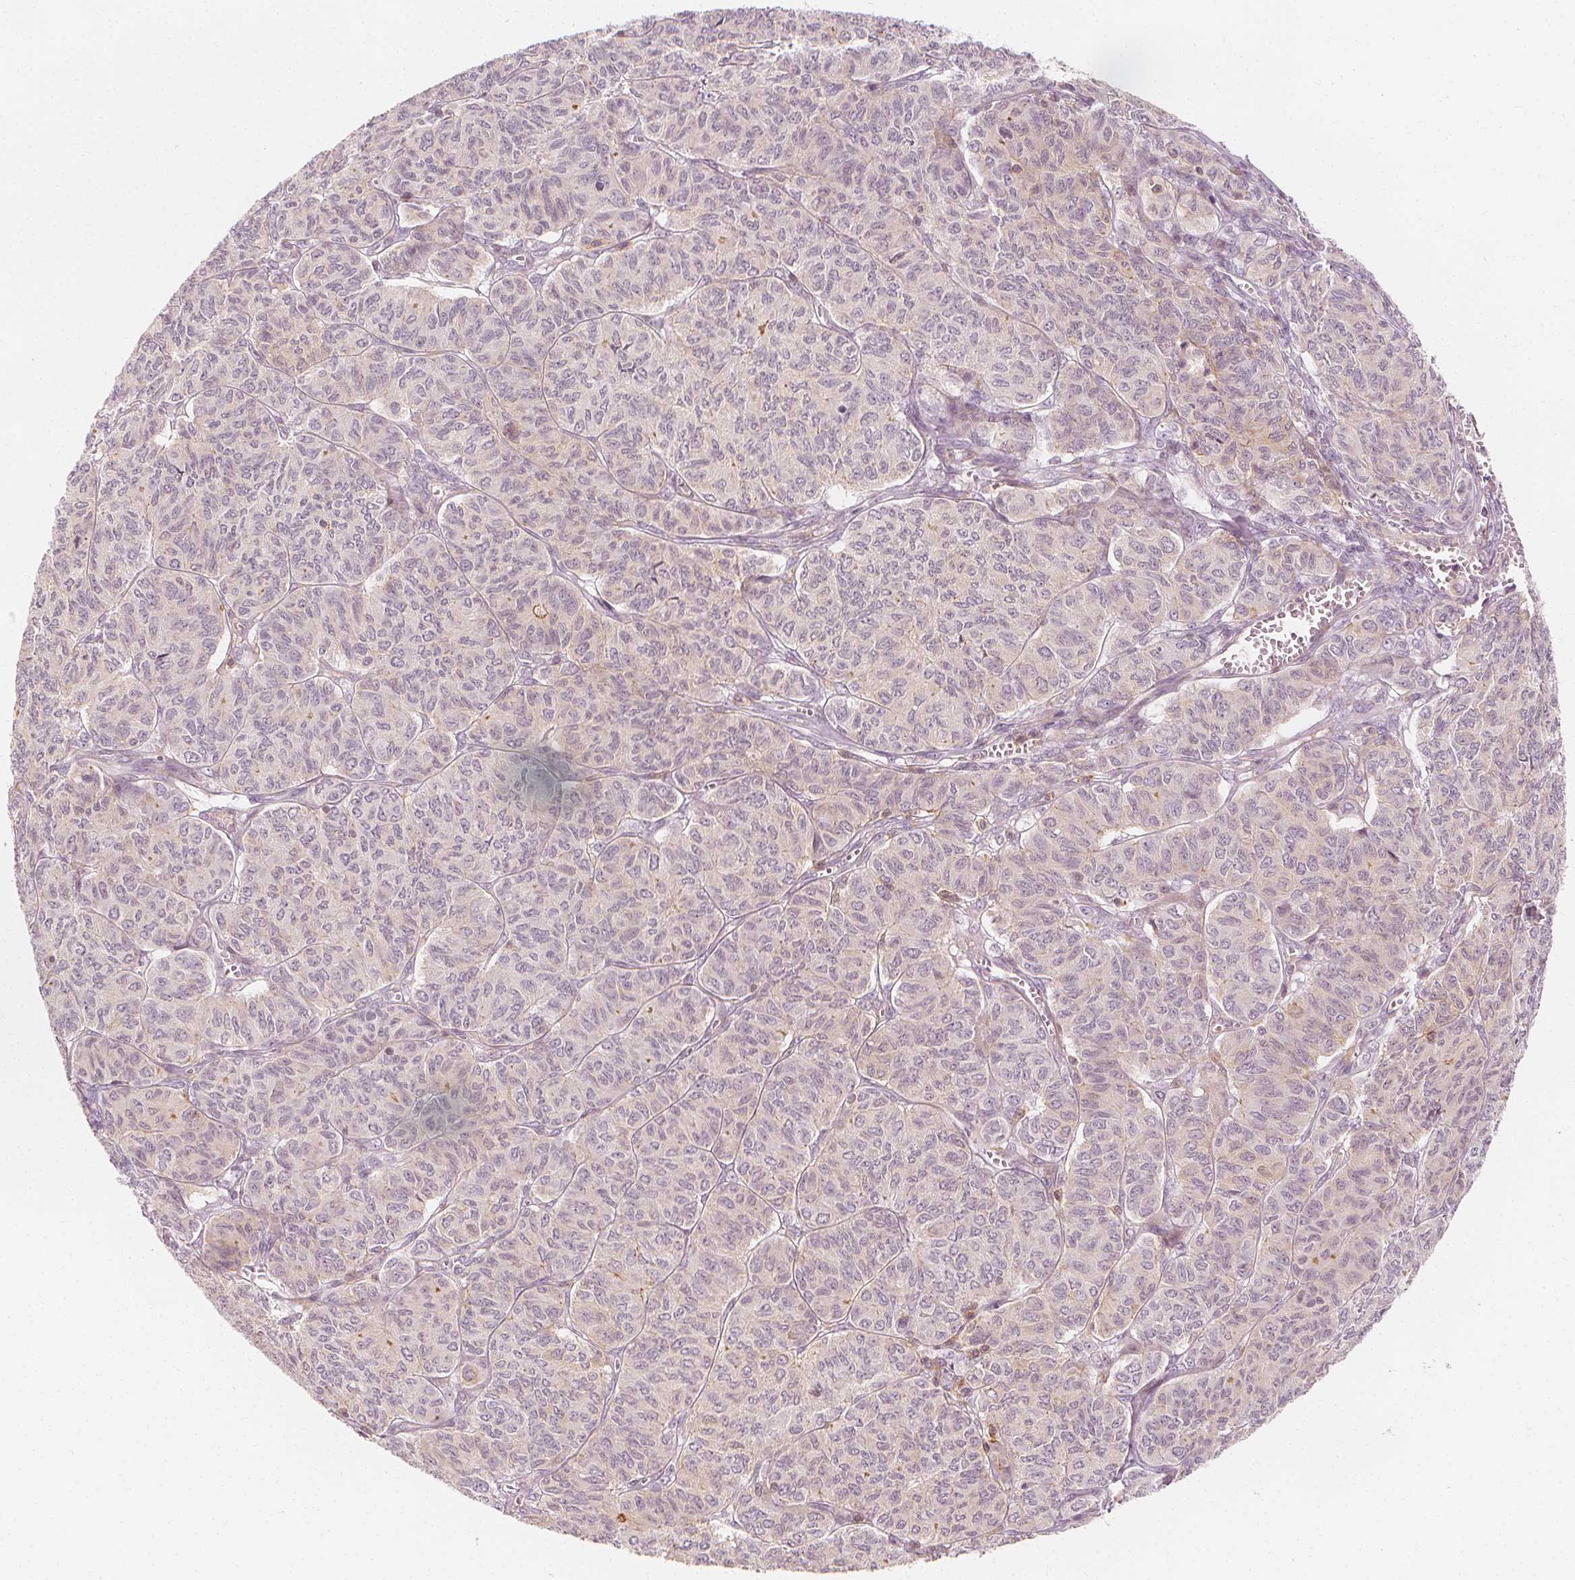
{"staining": {"intensity": "moderate", "quantity": "<25%", "location": "cytoplasmic/membranous"}, "tissue": "ovarian cancer", "cell_type": "Tumor cells", "image_type": "cancer", "snomed": [{"axis": "morphology", "description": "Carcinoma, endometroid"}, {"axis": "topography", "description": "Ovary"}], "caption": "Endometroid carcinoma (ovarian) stained with a brown dye shows moderate cytoplasmic/membranous positive positivity in approximately <25% of tumor cells.", "gene": "ARHGAP26", "patient": {"sex": "female", "age": 80}}